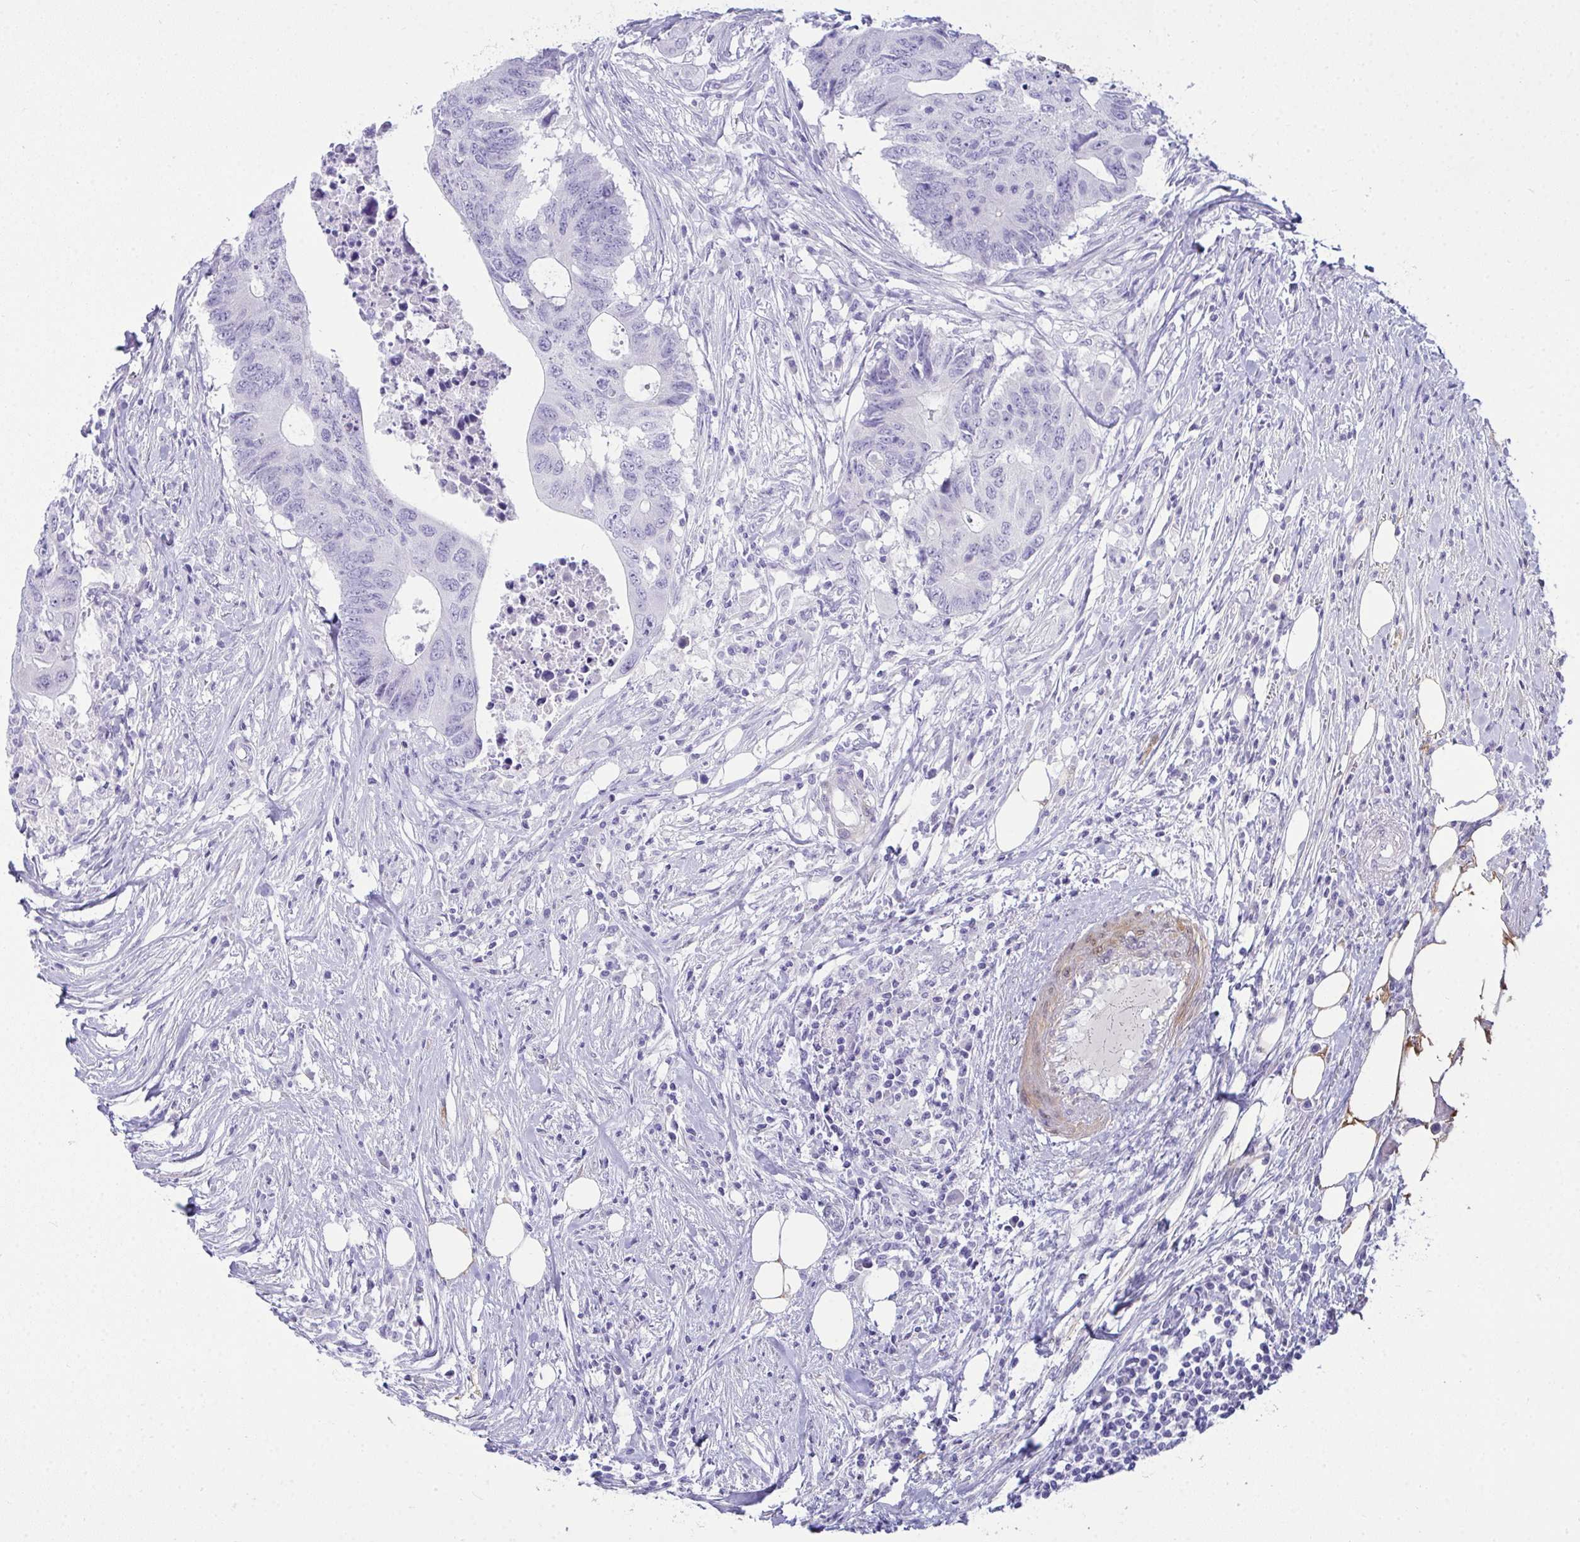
{"staining": {"intensity": "negative", "quantity": "none", "location": "none"}, "tissue": "colorectal cancer", "cell_type": "Tumor cells", "image_type": "cancer", "snomed": [{"axis": "morphology", "description": "Adenocarcinoma, NOS"}, {"axis": "topography", "description": "Colon"}], "caption": "Human colorectal cancer (adenocarcinoma) stained for a protein using immunohistochemistry exhibits no positivity in tumor cells.", "gene": "HSPB6", "patient": {"sex": "male", "age": 71}}